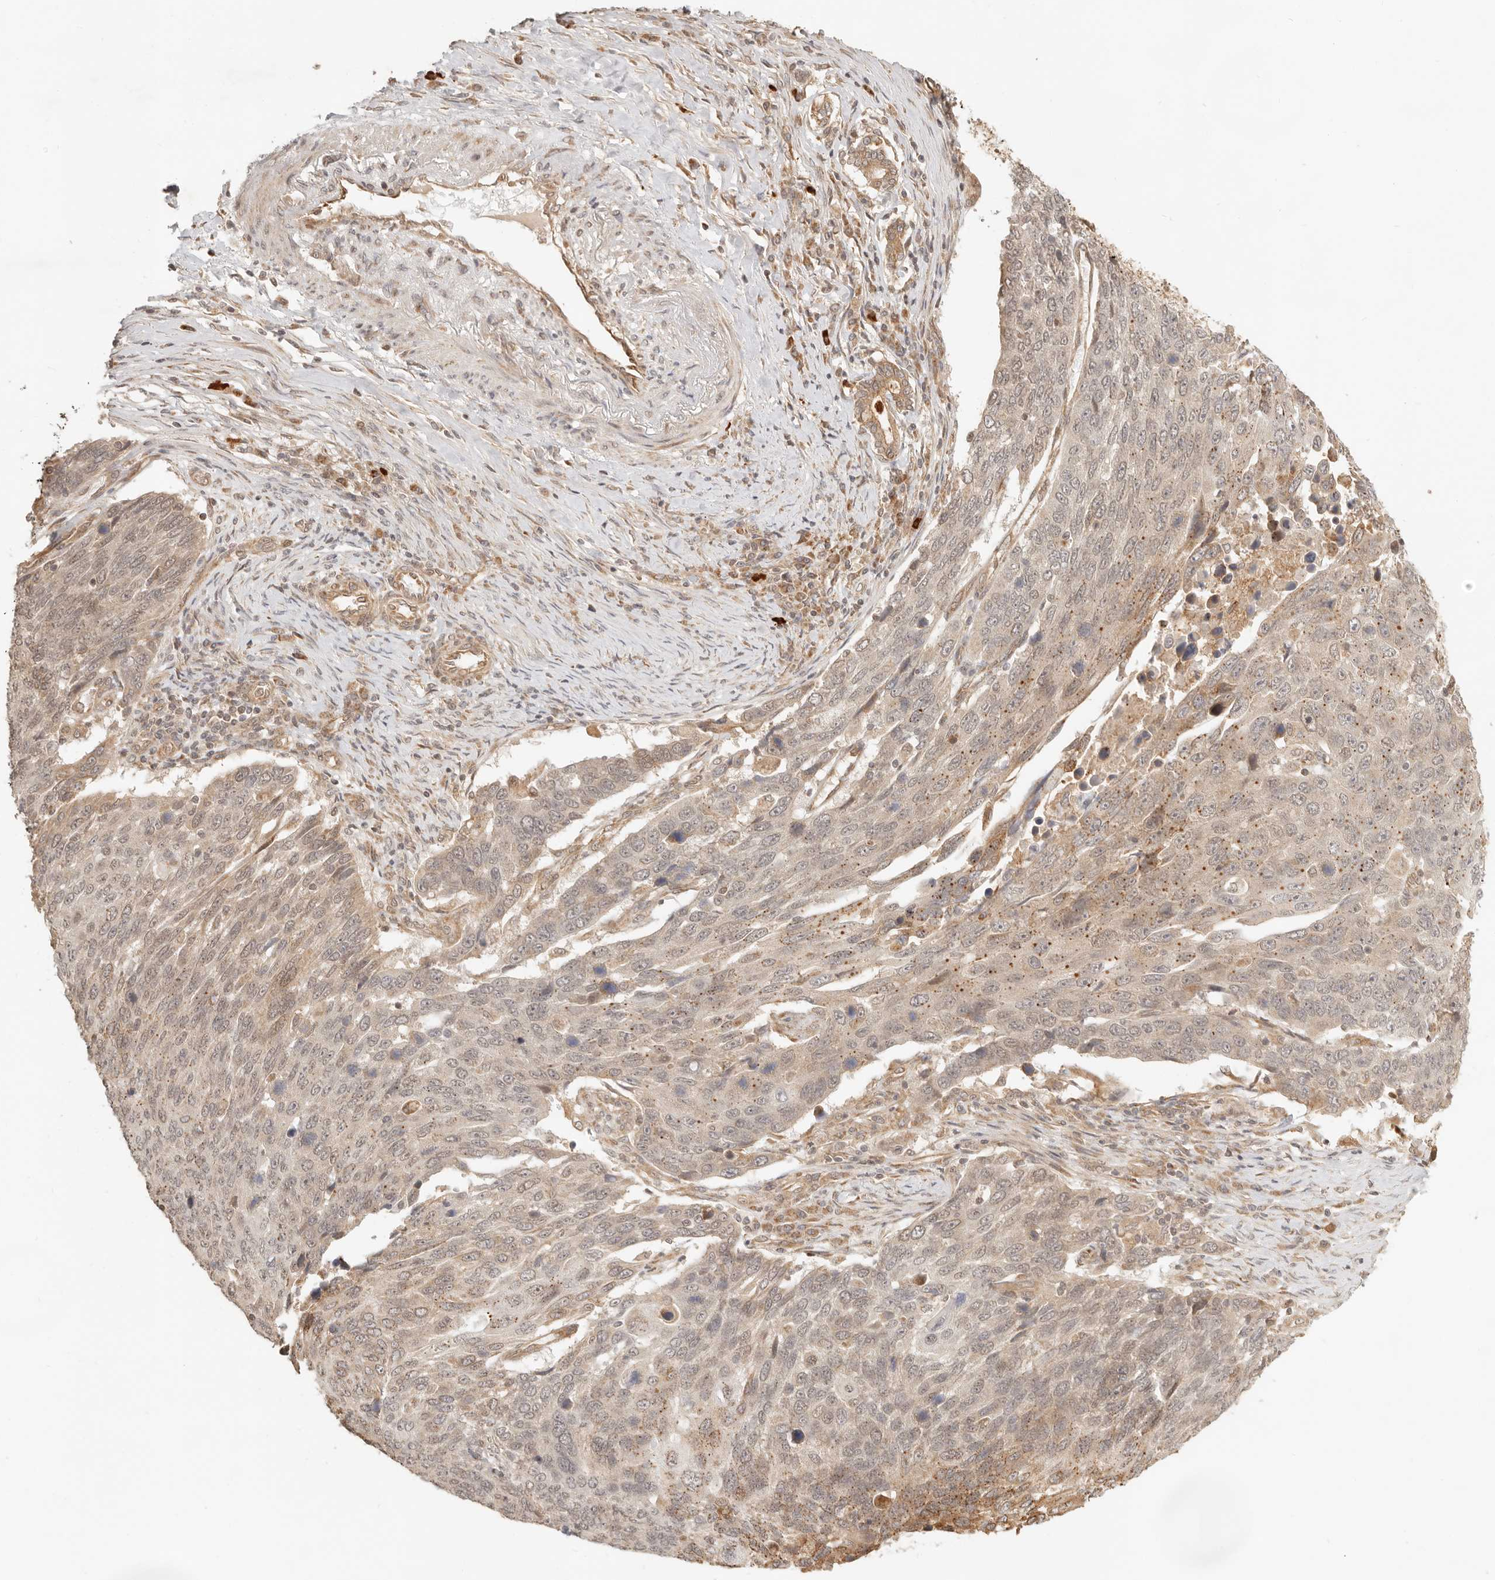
{"staining": {"intensity": "weak", "quantity": "25%-75%", "location": "nuclear"}, "tissue": "lung cancer", "cell_type": "Tumor cells", "image_type": "cancer", "snomed": [{"axis": "morphology", "description": "Squamous cell carcinoma, NOS"}, {"axis": "topography", "description": "Lung"}], "caption": "DAB (3,3'-diaminobenzidine) immunohistochemical staining of squamous cell carcinoma (lung) exhibits weak nuclear protein expression in approximately 25%-75% of tumor cells.", "gene": "BAALC", "patient": {"sex": "male", "age": 66}}